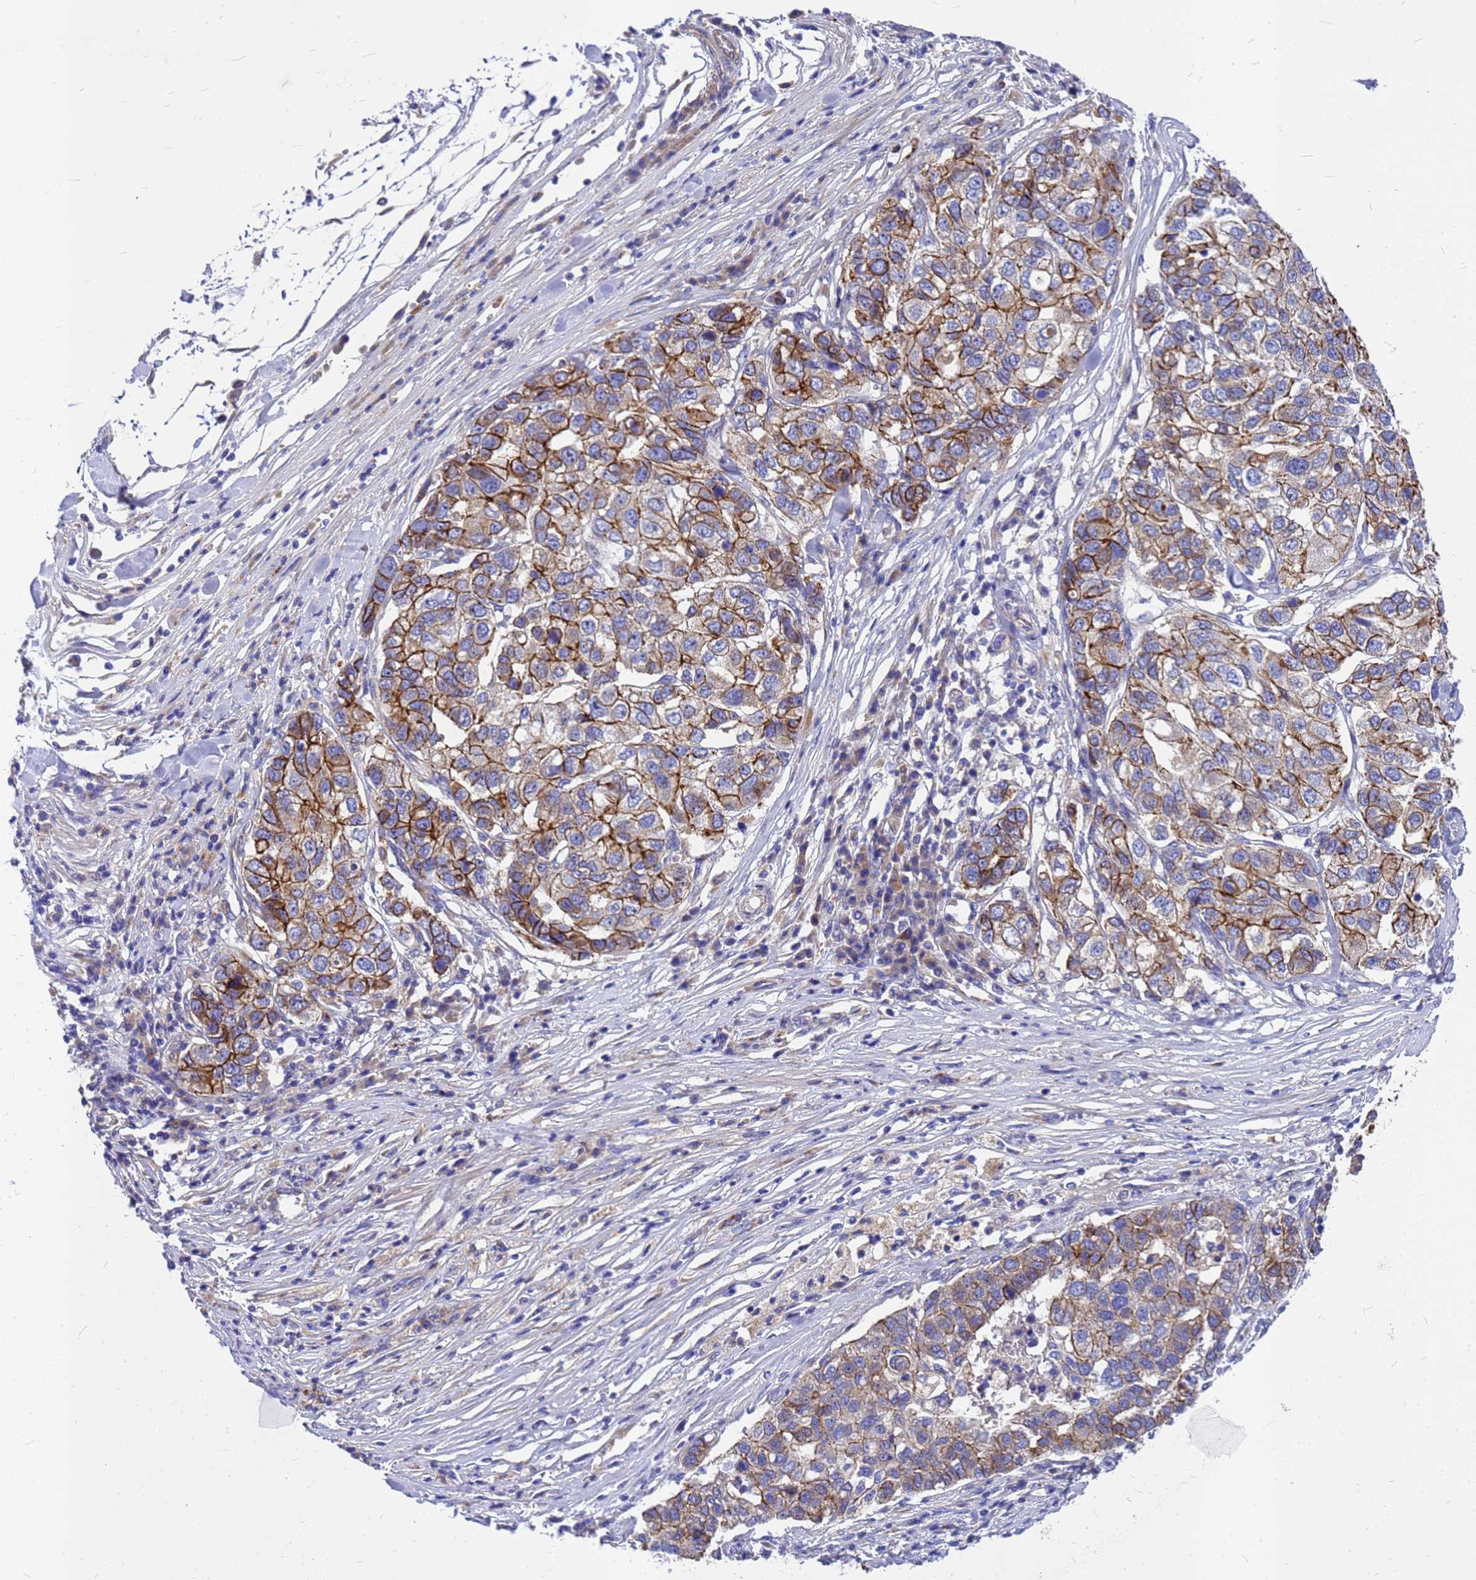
{"staining": {"intensity": "strong", "quantity": ">75%", "location": "cytoplasmic/membranous"}, "tissue": "pancreatic cancer", "cell_type": "Tumor cells", "image_type": "cancer", "snomed": [{"axis": "morphology", "description": "Adenocarcinoma, NOS"}, {"axis": "topography", "description": "Pancreas"}], "caption": "This image reveals adenocarcinoma (pancreatic) stained with IHC to label a protein in brown. The cytoplasmic/membranous of tumor cells show strong positivity for the protein. Nuclei are counter-stained blue.", "gene": "FBXW5", "patient": {"sex": "female", "age": 61}}